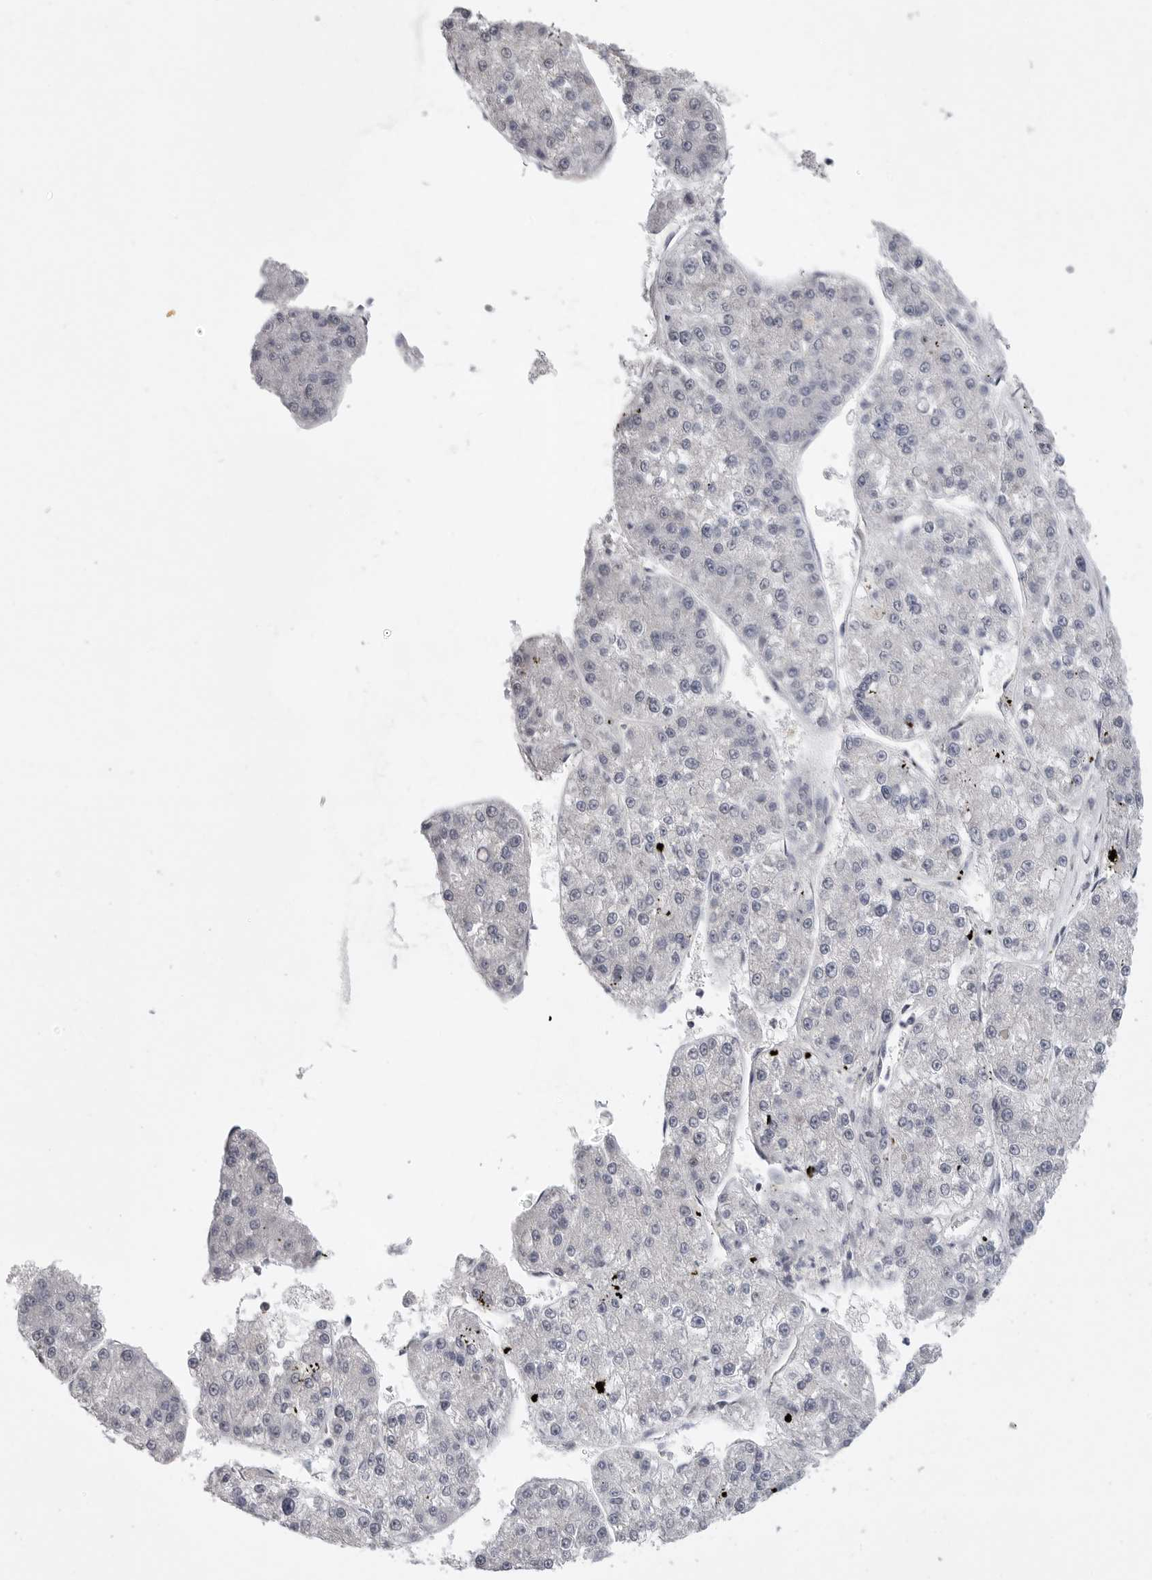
{"staining": {"intensity": "negative", "quantity": "none", "location": "none"}, "tissue": "liver cancer", "cell_type": "Tumor cells", "image_type": "cancer", "snomed": [{"axis": "morphology", "description": "Carcinoma, Hepatocellular, NOS"}, {"axis": "topography", "description": "Liver"}], "caption": "The image shows no significant staining in tumor cells of liver cancer. (DAB (3,3'-diaminobenzidine) immunohistochemistry (IHC) with hematoxylin counter stain).", "gene": "FBXO43", "patient": {"sex": "female", "age": 73}}